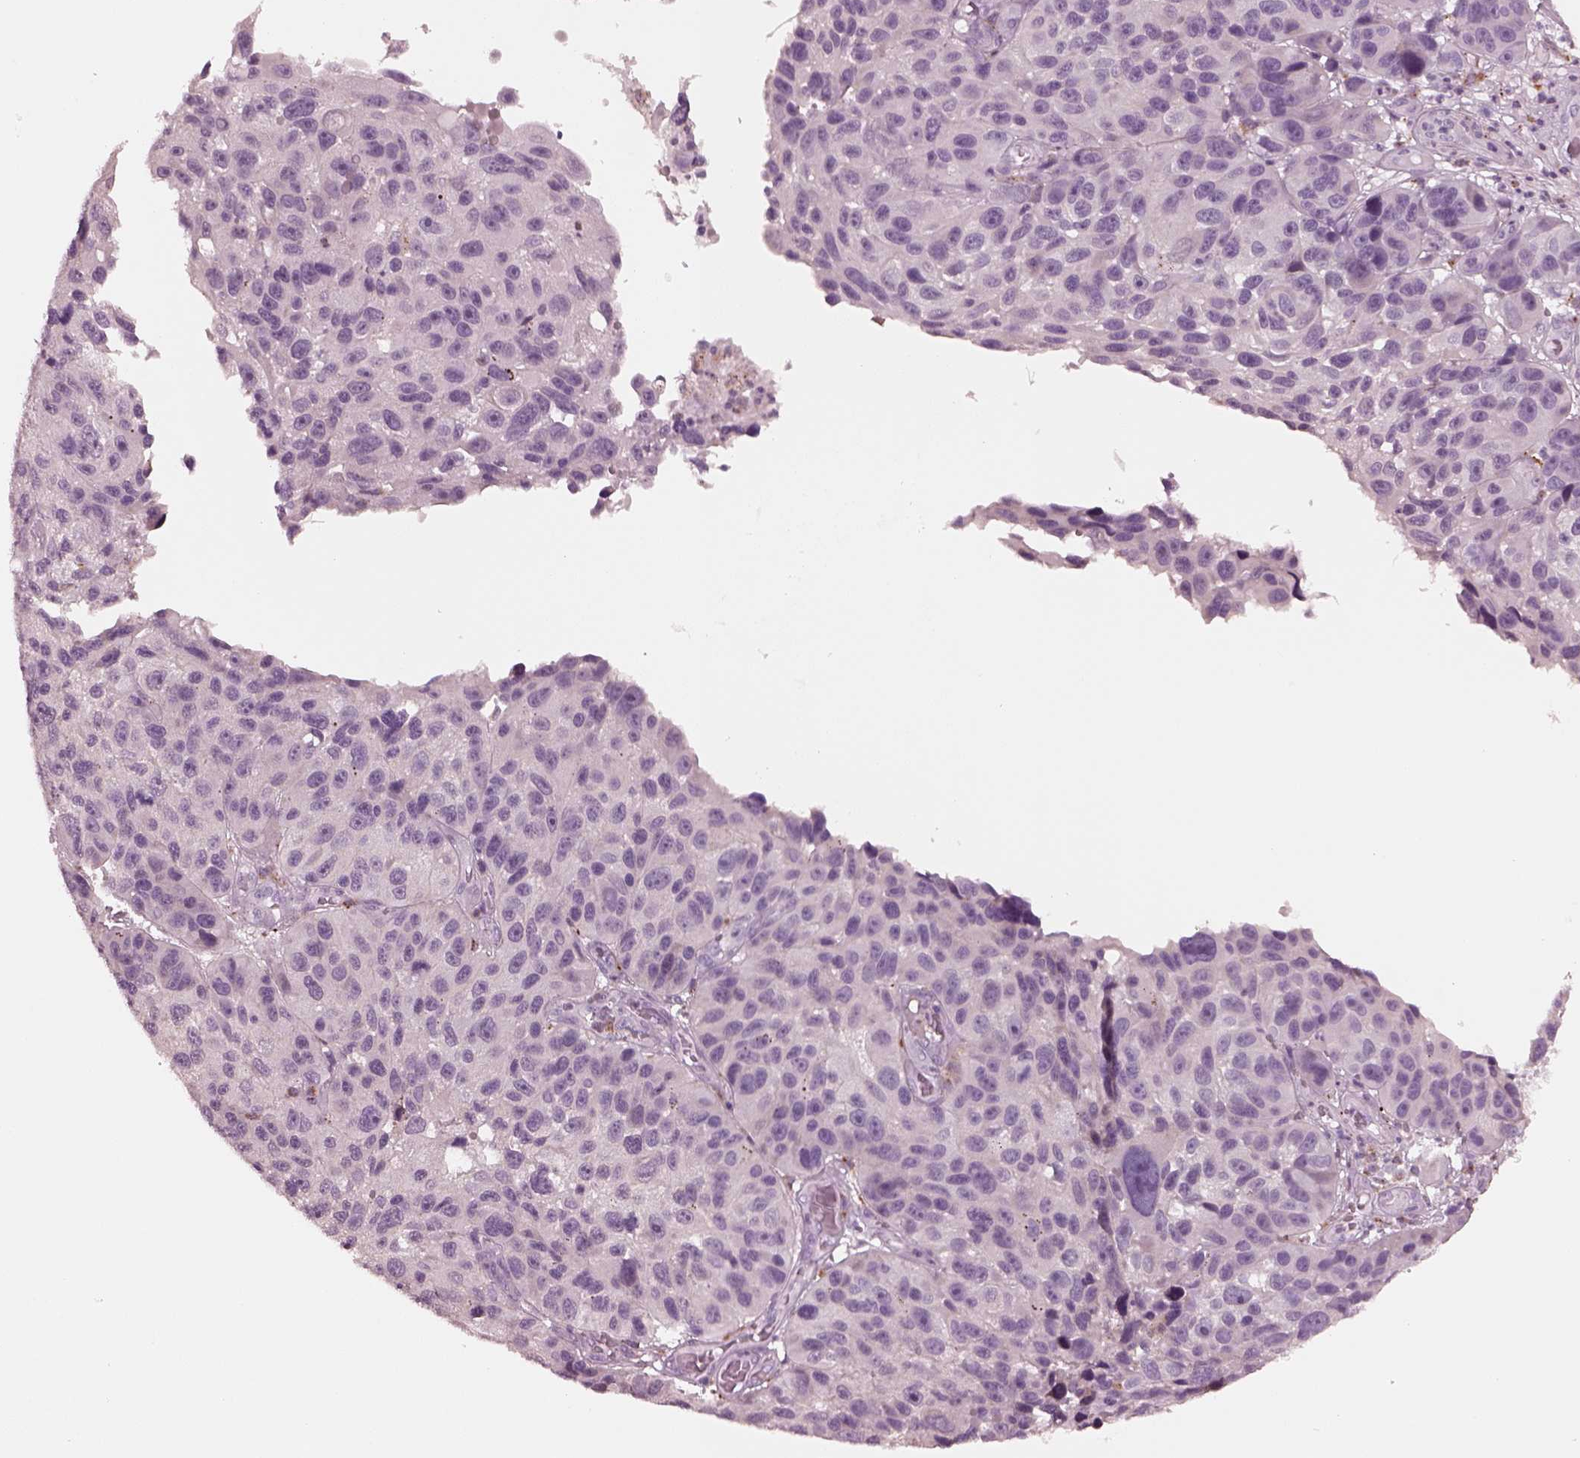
{"staining": {"intensity": "negative", "quantity": "none", "location": "none"}, "tissue": "melanoma", "cell_type": "Tumor cells", "image_type": "cancer", "snomed": [{"axis": "morphology", "description": "Malignant melanoma, NOS"}, {"axis": "topography", "description": "Skin"}], "caption": "Immunohistochemical staining of melanoma displays no significant expression in tumor cells.", "gene": "SLAMF8", "patient": {"sex": "male", "age": 53}}